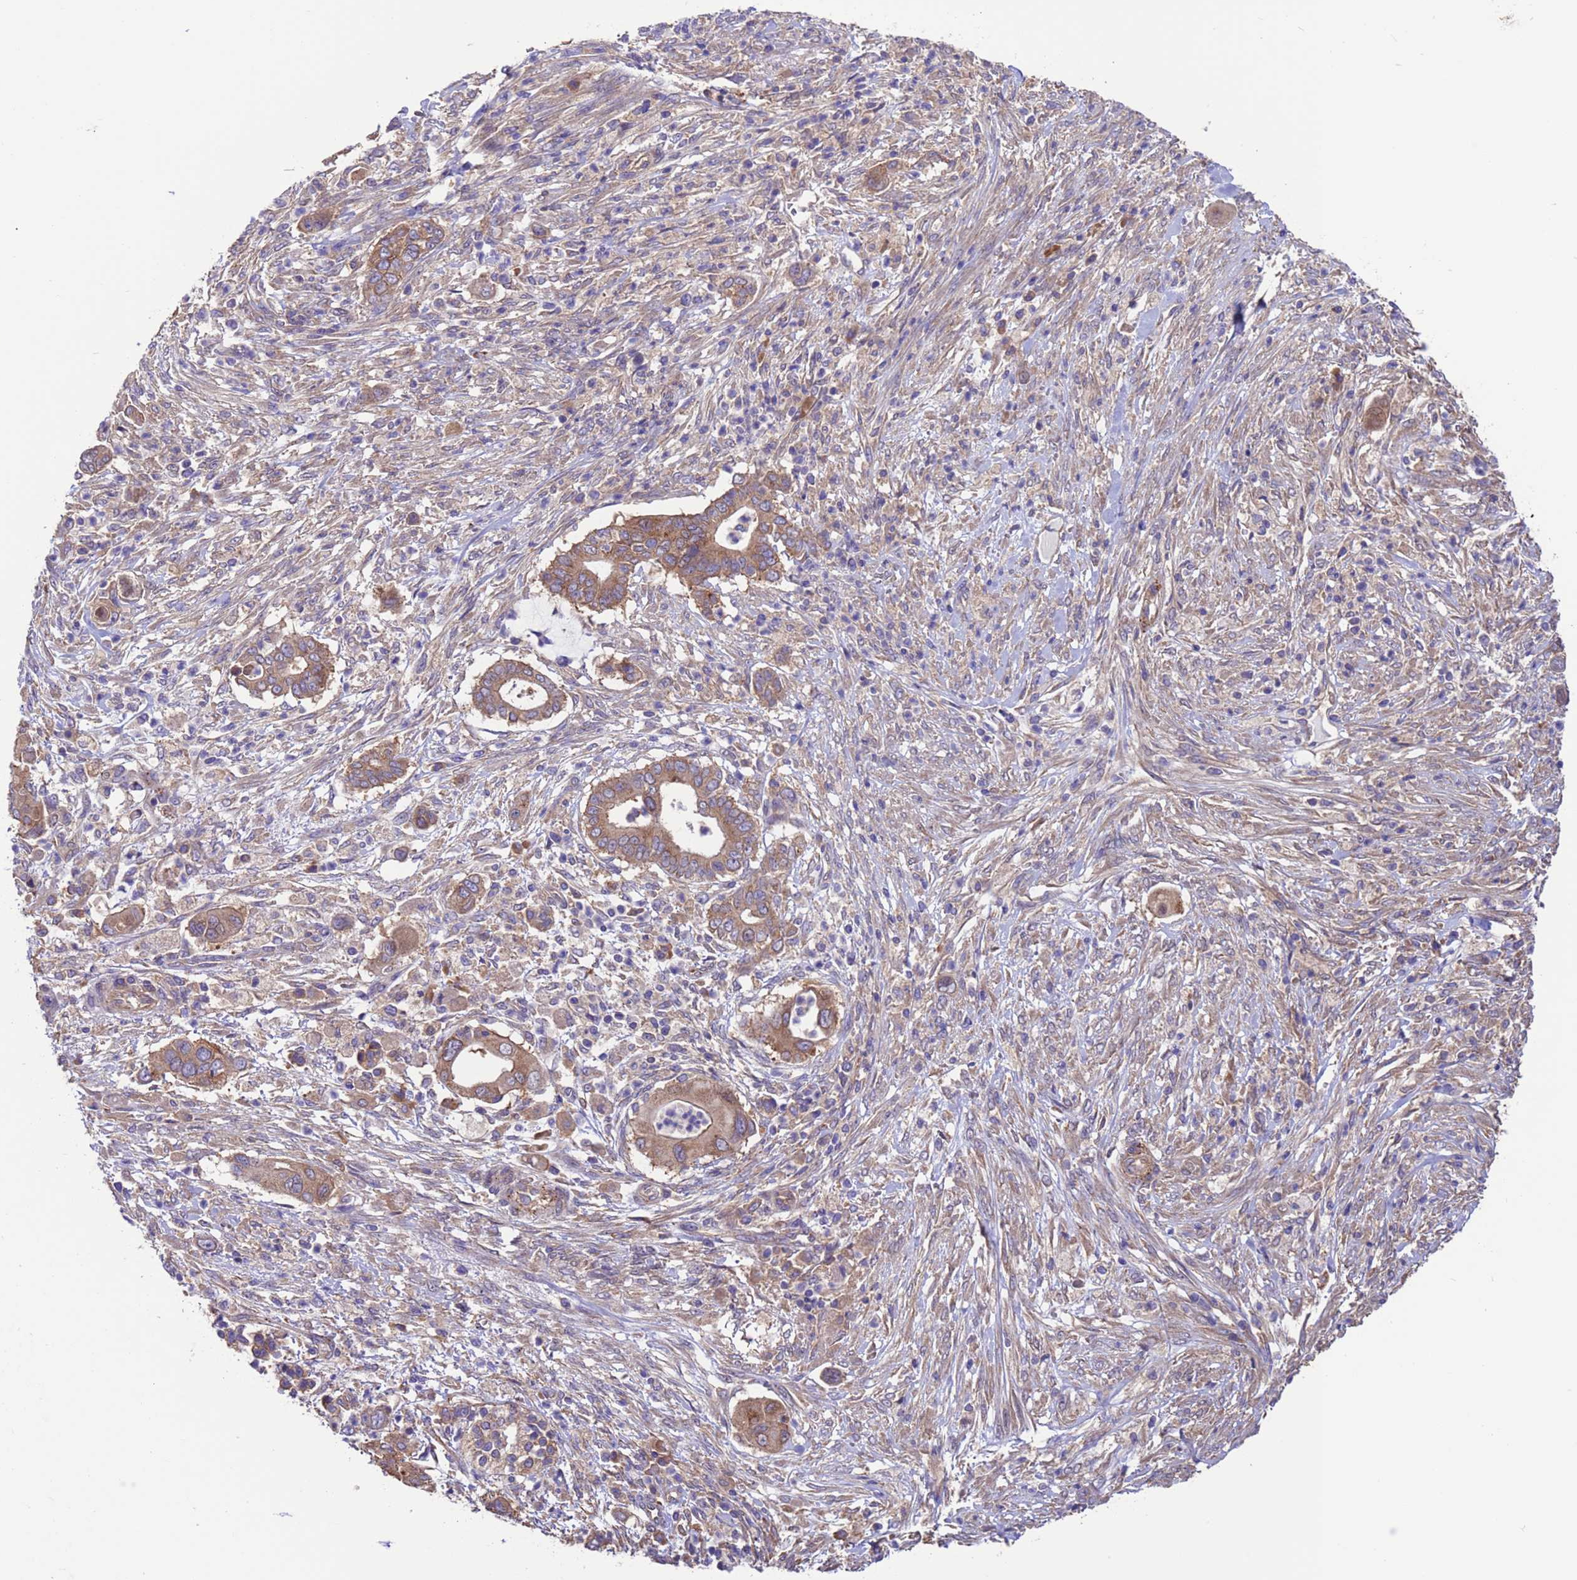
{"staining": {"intensity": "moderate", "quantity": ">75%", "location": "cytoplasmic/membranous"}, "tissue": "pancreatic cancer", "cell_type": "Tumor cells", "image_type": "cancer", "snomed": [{"axis": "morphology", "description": "Adenocarcinoma, NOS"}, {"axis": "topography", "description": "Pancreas"}], "caption": "Protein expression analysis of human adenocarcinoma (pancreatic) reveals moderate cytoplasmic/membranous expression in about >75% of tumor cells. The staining was performed using DAB, with brown indicating positive protein expression. Nuclei are stained blue with hematoxylin.", "gene": "ARHGAP12", "patient": {"sex": "male", "age": 68}}